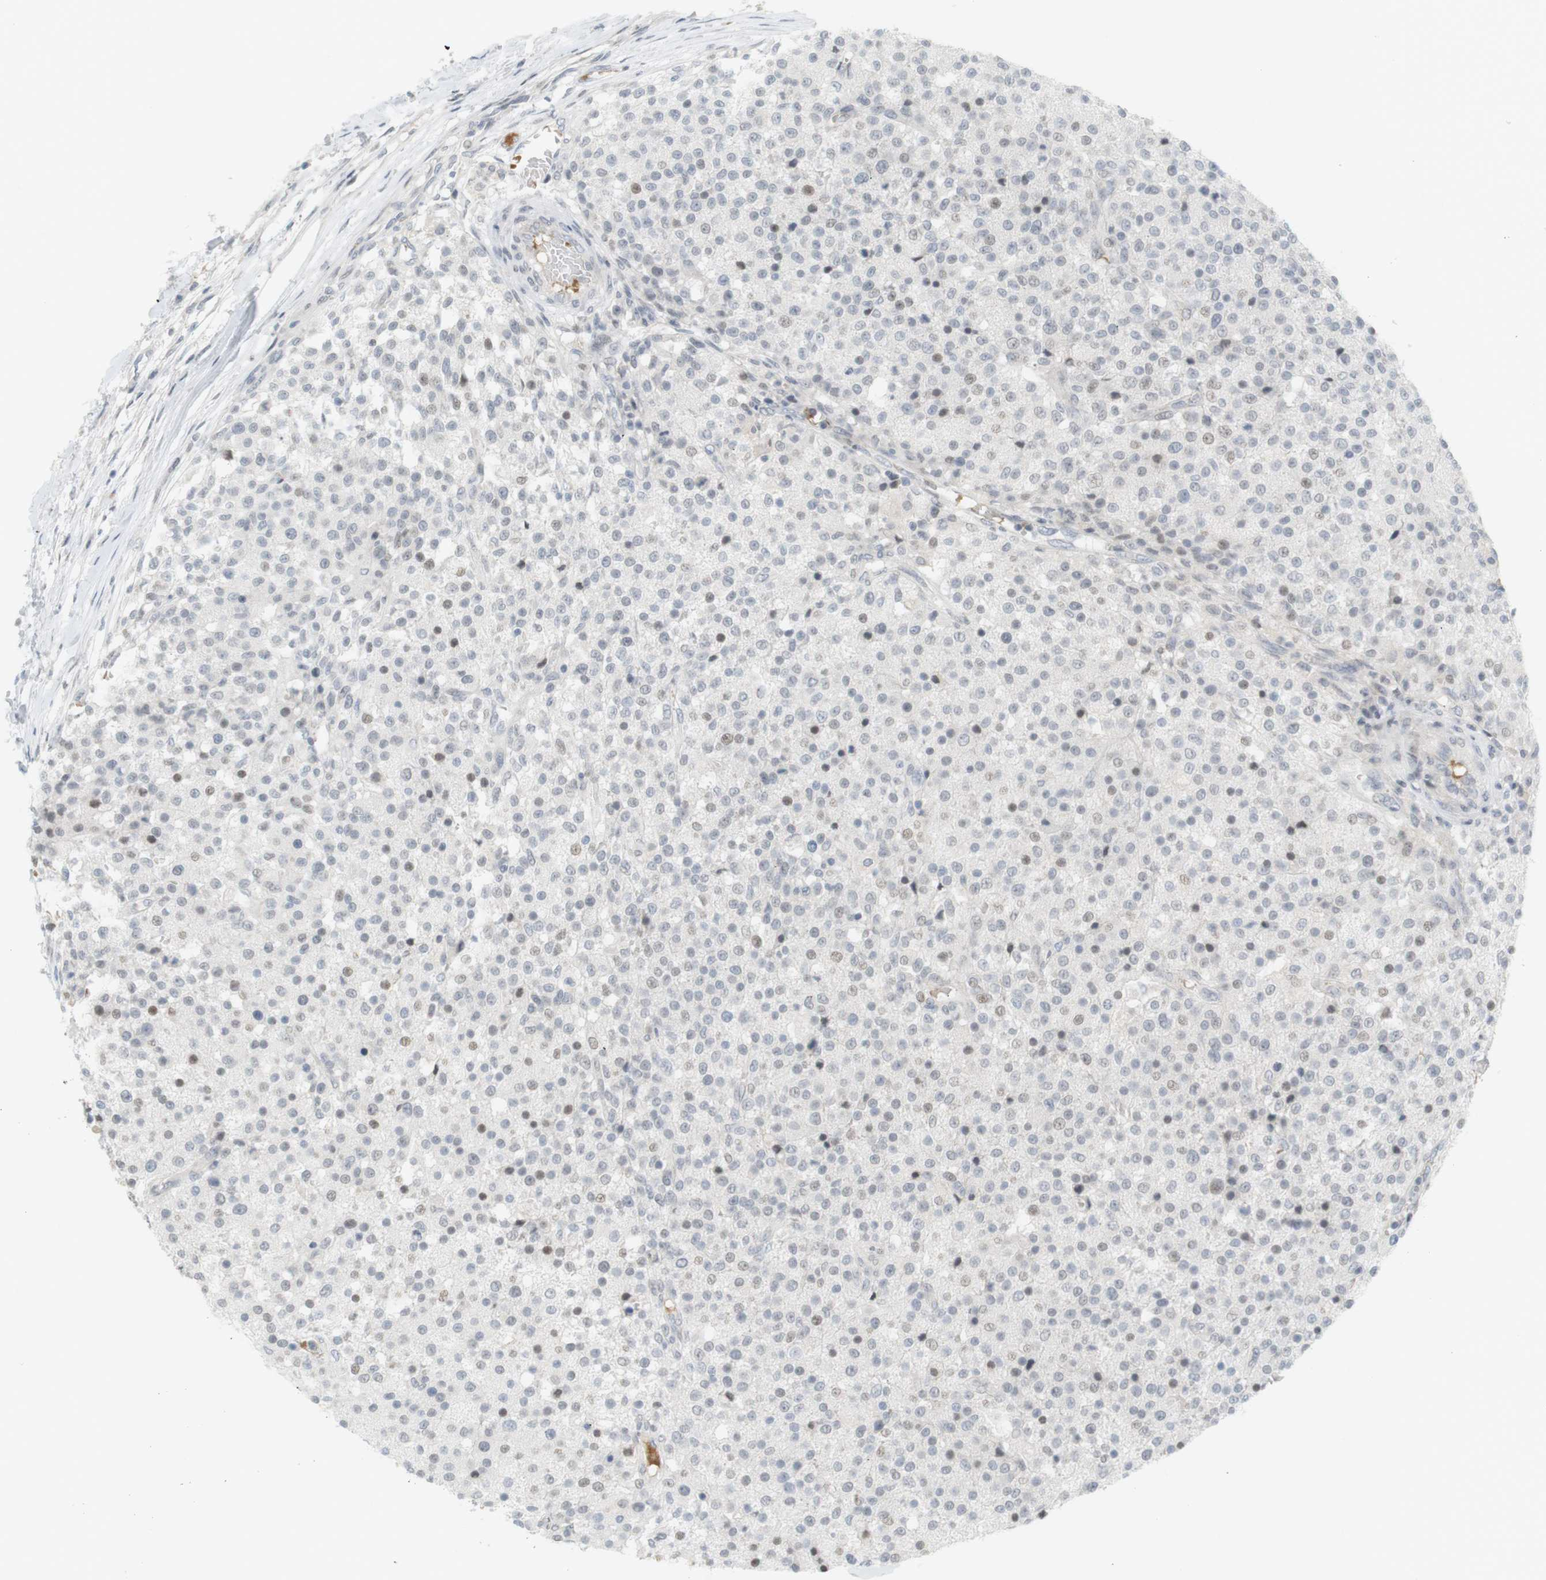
{"staining": {"intensity": "weak", "quantity": "<25%", "location": "nuclear"}, "tissue": "testis cancer", "cell_type": "Tumor cells", "image_type": "cancer", "snomed": [{"axis": "morphology", "description": "Seminoma, NOS"}, {"axis": "topography", "description": "Testis"}], "caption": "An image of human seminoma (testis) is negative for staining in tumor cells.", "gene": "DMC1", "patient": {"sex": "male", "age": 59}}